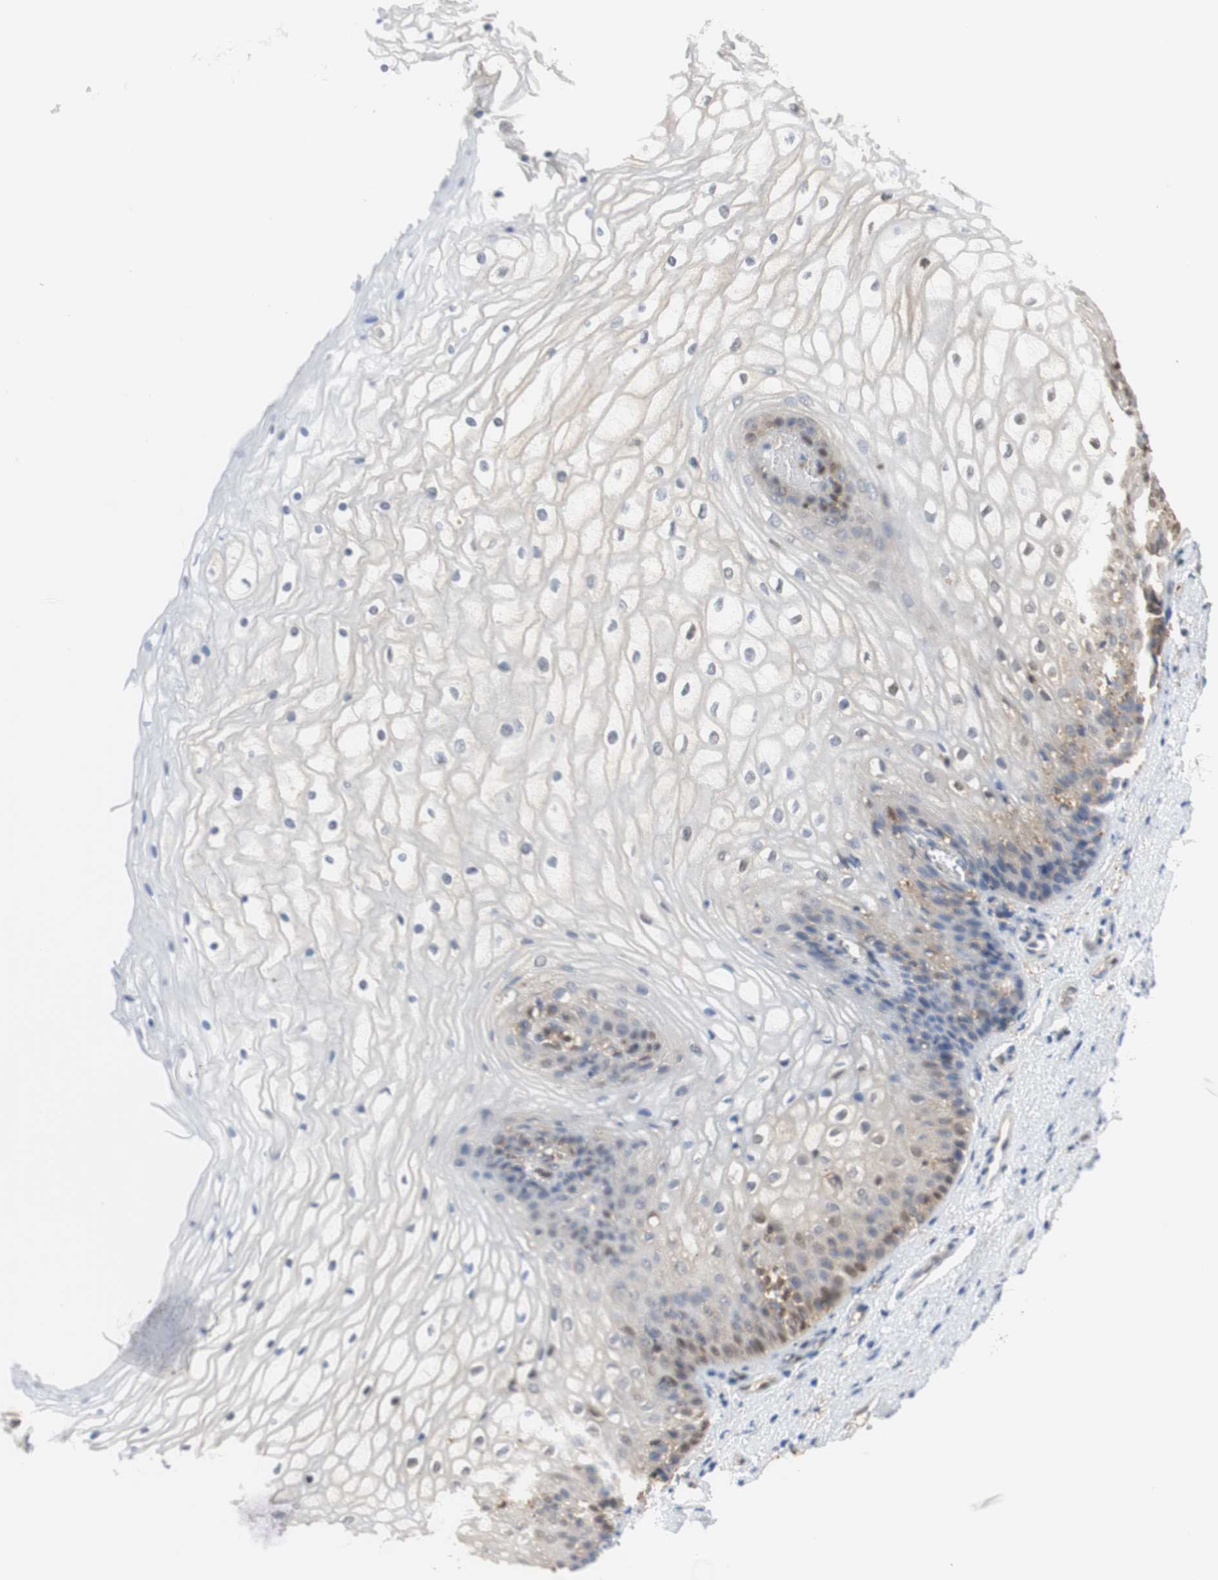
{"staining": {"intensity": "moderate", "quantity": "<25%", "location": "nuclear"}, "tissue": "vagina", "cell_type": "Squamous epithelial cells", "image_type": "normal", "snomed": [{"axis": "morphology", "description": "Normal tissue, NOS"}, {"axis": "topography", "description": "Vagina"}], "caption": "Immunohistochemistry (IHC) histopathology image of normal vagina: vagina stained using immunohistochemistry (IHC) displays low levels of moderate protein expression localized specifically in the nuclear of squamous epithelial cells, appearing as a nuclear brown color.", "gene": "NAP1L4", "patient": {"sex": "female", "age": 34}}